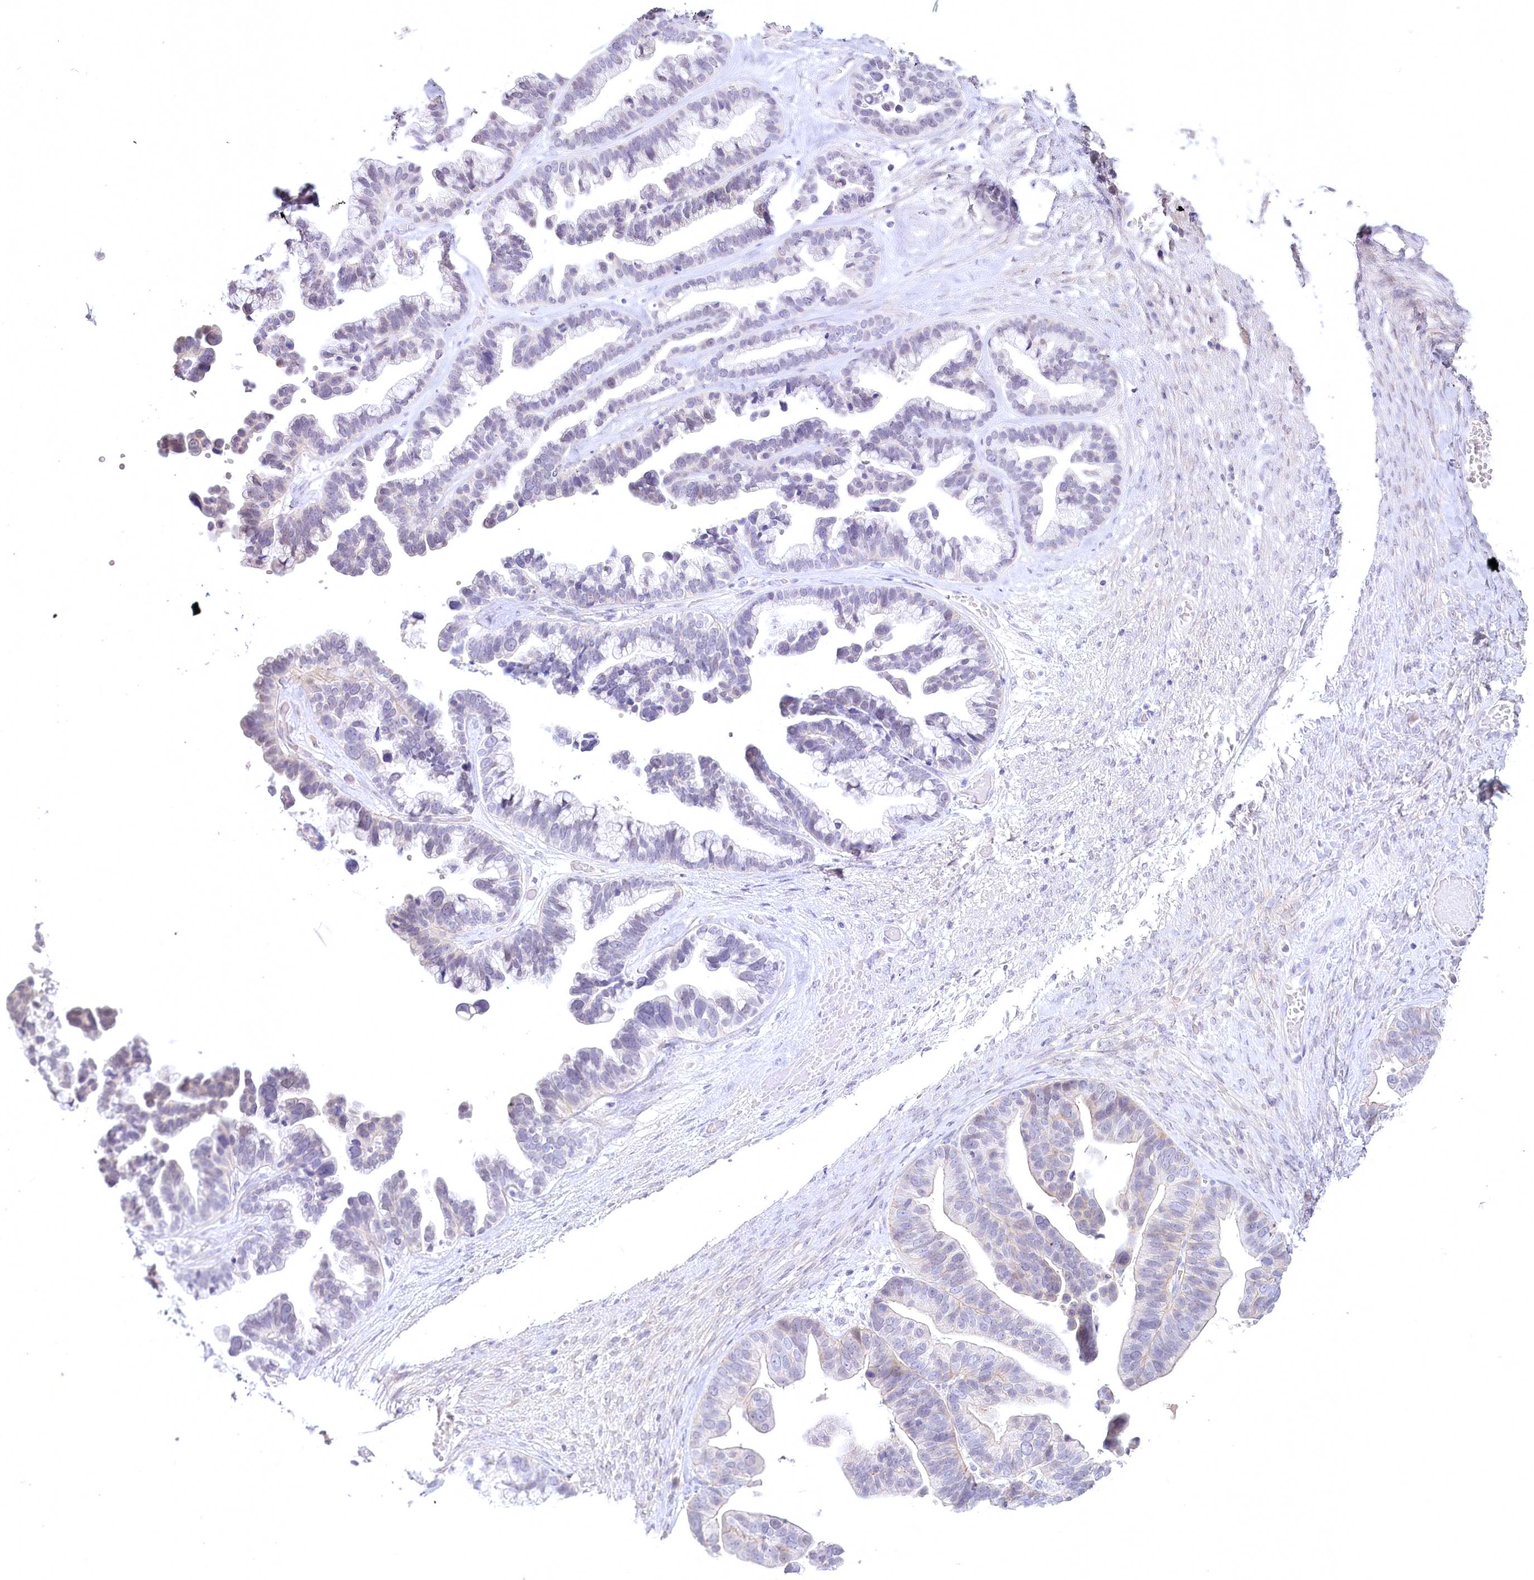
{"staining": {"intensity": "negative", "quantity": "none", "location": "none"}, "tissue": "ovarian cancer", "cell_type": "Tumor cells", "image_type": "cancer", "snomed": [{"axis": "morphology", "description": "Cystadenocarcinoma, serous, NOS"}, {"axis": "topography", "description": "Ovary"}], "caption": "A micrograph of ovarian cancer (serous cystadenocarcinoma) stained for a protein reveals no brown staining in tumor cells.", "gene": "USP11", "patient": {"sex": "female", "age": 56}}